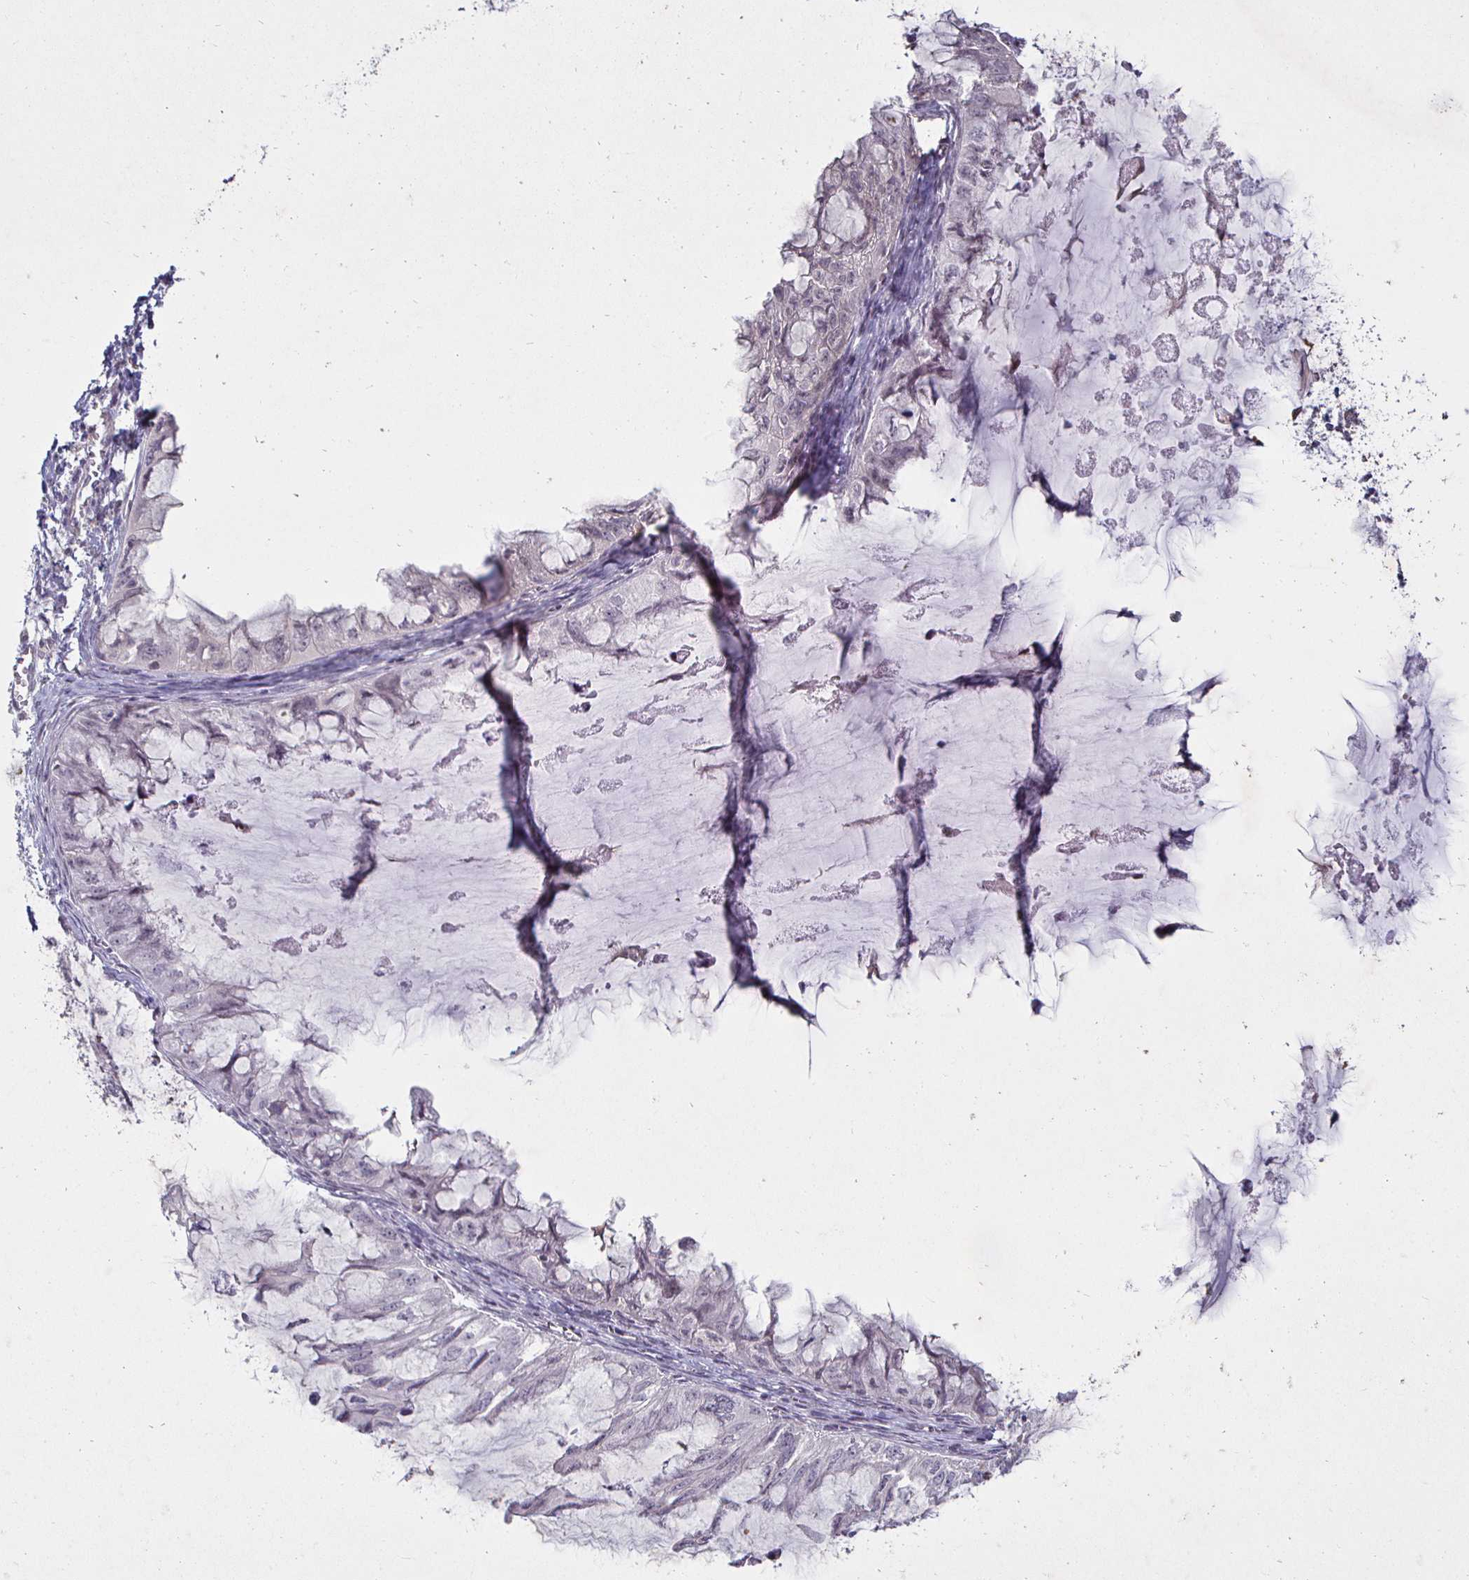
{"staining": {"intensity": "negative", "quantity": "none", "location": "none"}, "tissue": "ovarian cancer", "cell_type": "Tumor cells", "image_type": "cancer", "snomed": [{"axis": "morphology", "description": "Cystadenocarcinoma, mucinous, NOS"}, {"axis": "topography", "description": "Ovary"}], "caption": "Immunohistochemical staining of human ovarian cancer reveals no significant positivity in tumor cells.", "gene": "MLH1", "patient": {"sex": "female", "age": 72}}